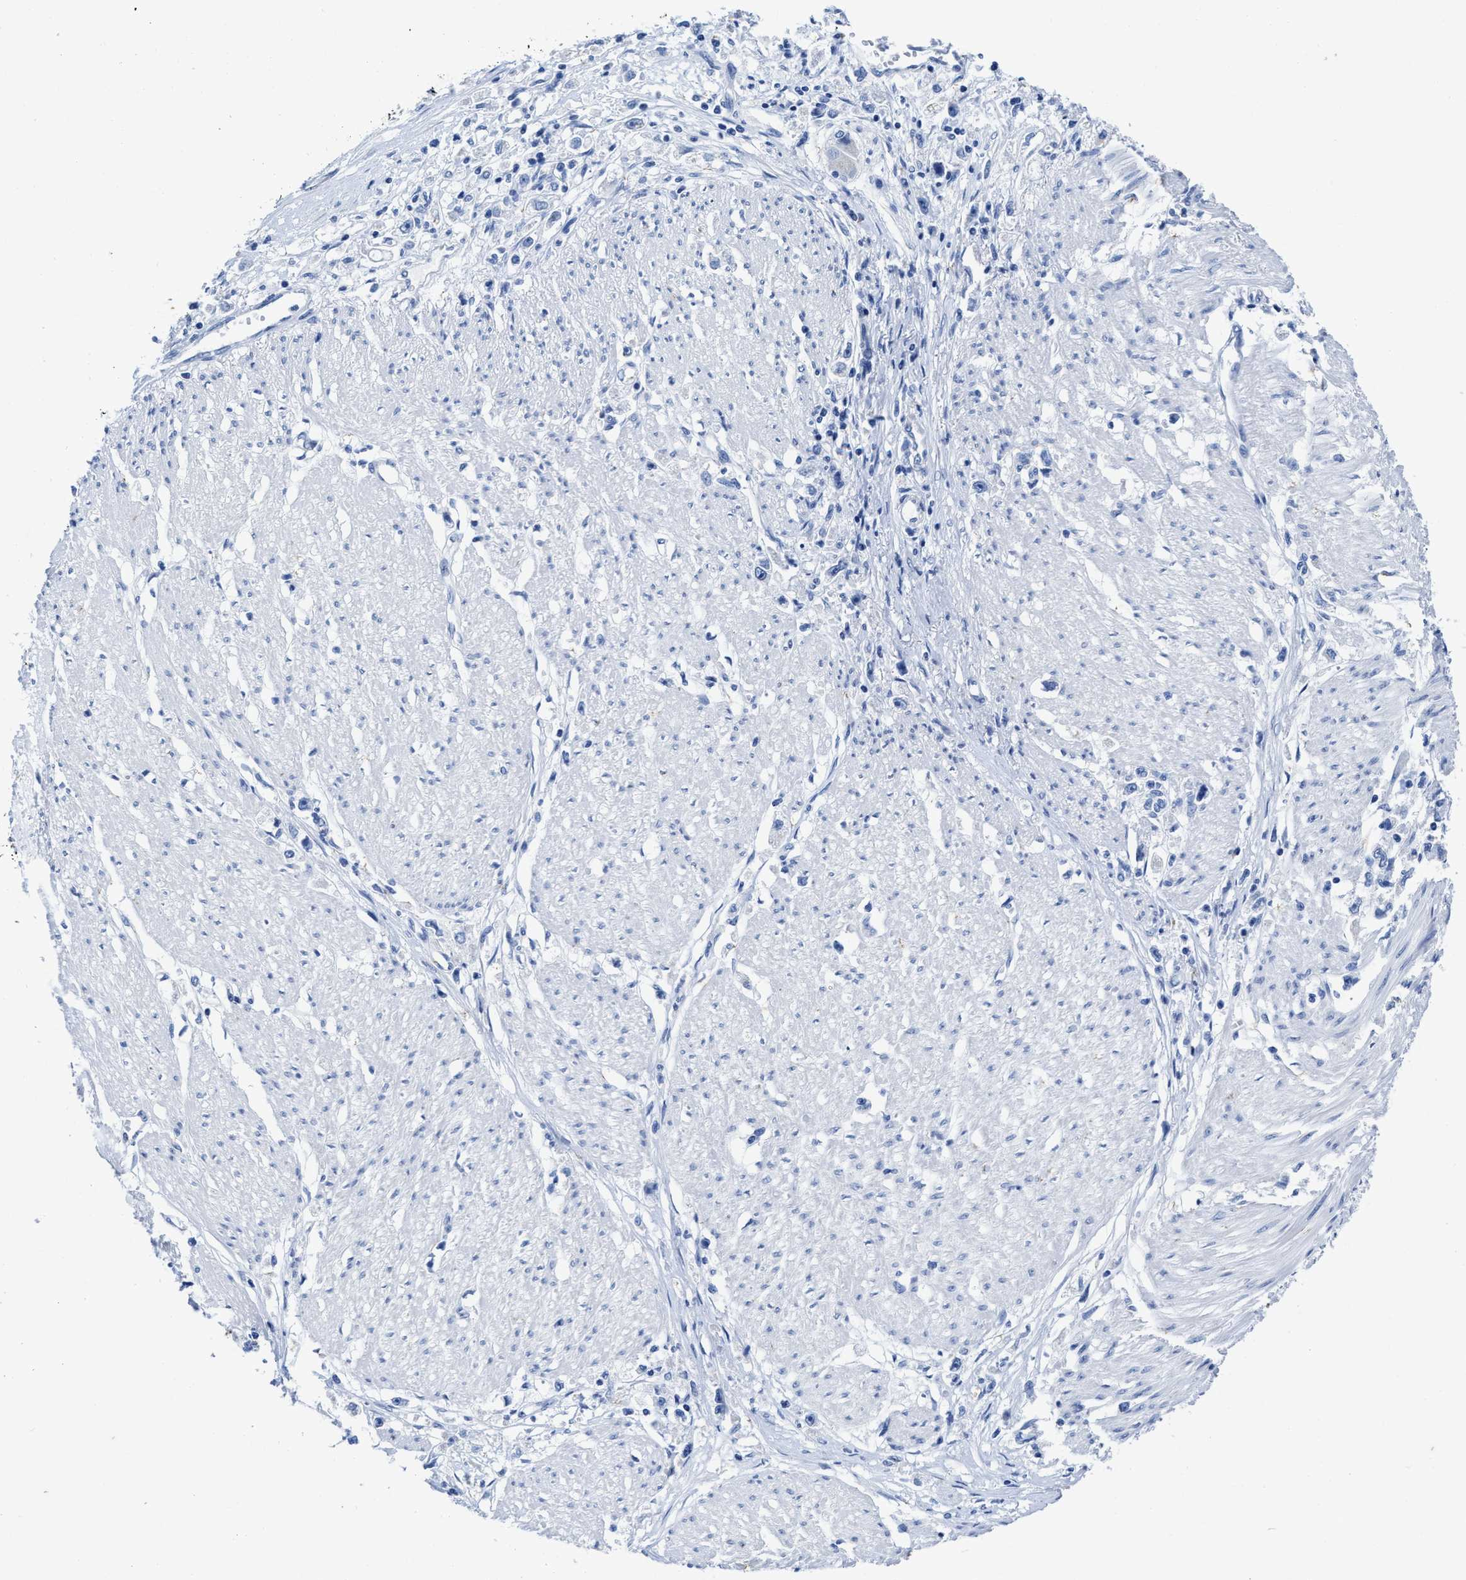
{"staining": {"intensity": "negative", "quantity": "none", "location": "none"}, "tissue": "stomach cancer", "cell_type": "Tumor cells", "image_type": "cancer", "snomed": [{"axis": "morphology", "description": "Adenocarcinoma, NOS"}, {"axis": "topography", "description": "Stomach"}], "caption": "This is an IHC micrograph of human stomach adenocarcinoma. There is no staining in tumor cells.", "gene": "HOOK1", "patient": {"sex": "female", "age": 59}}